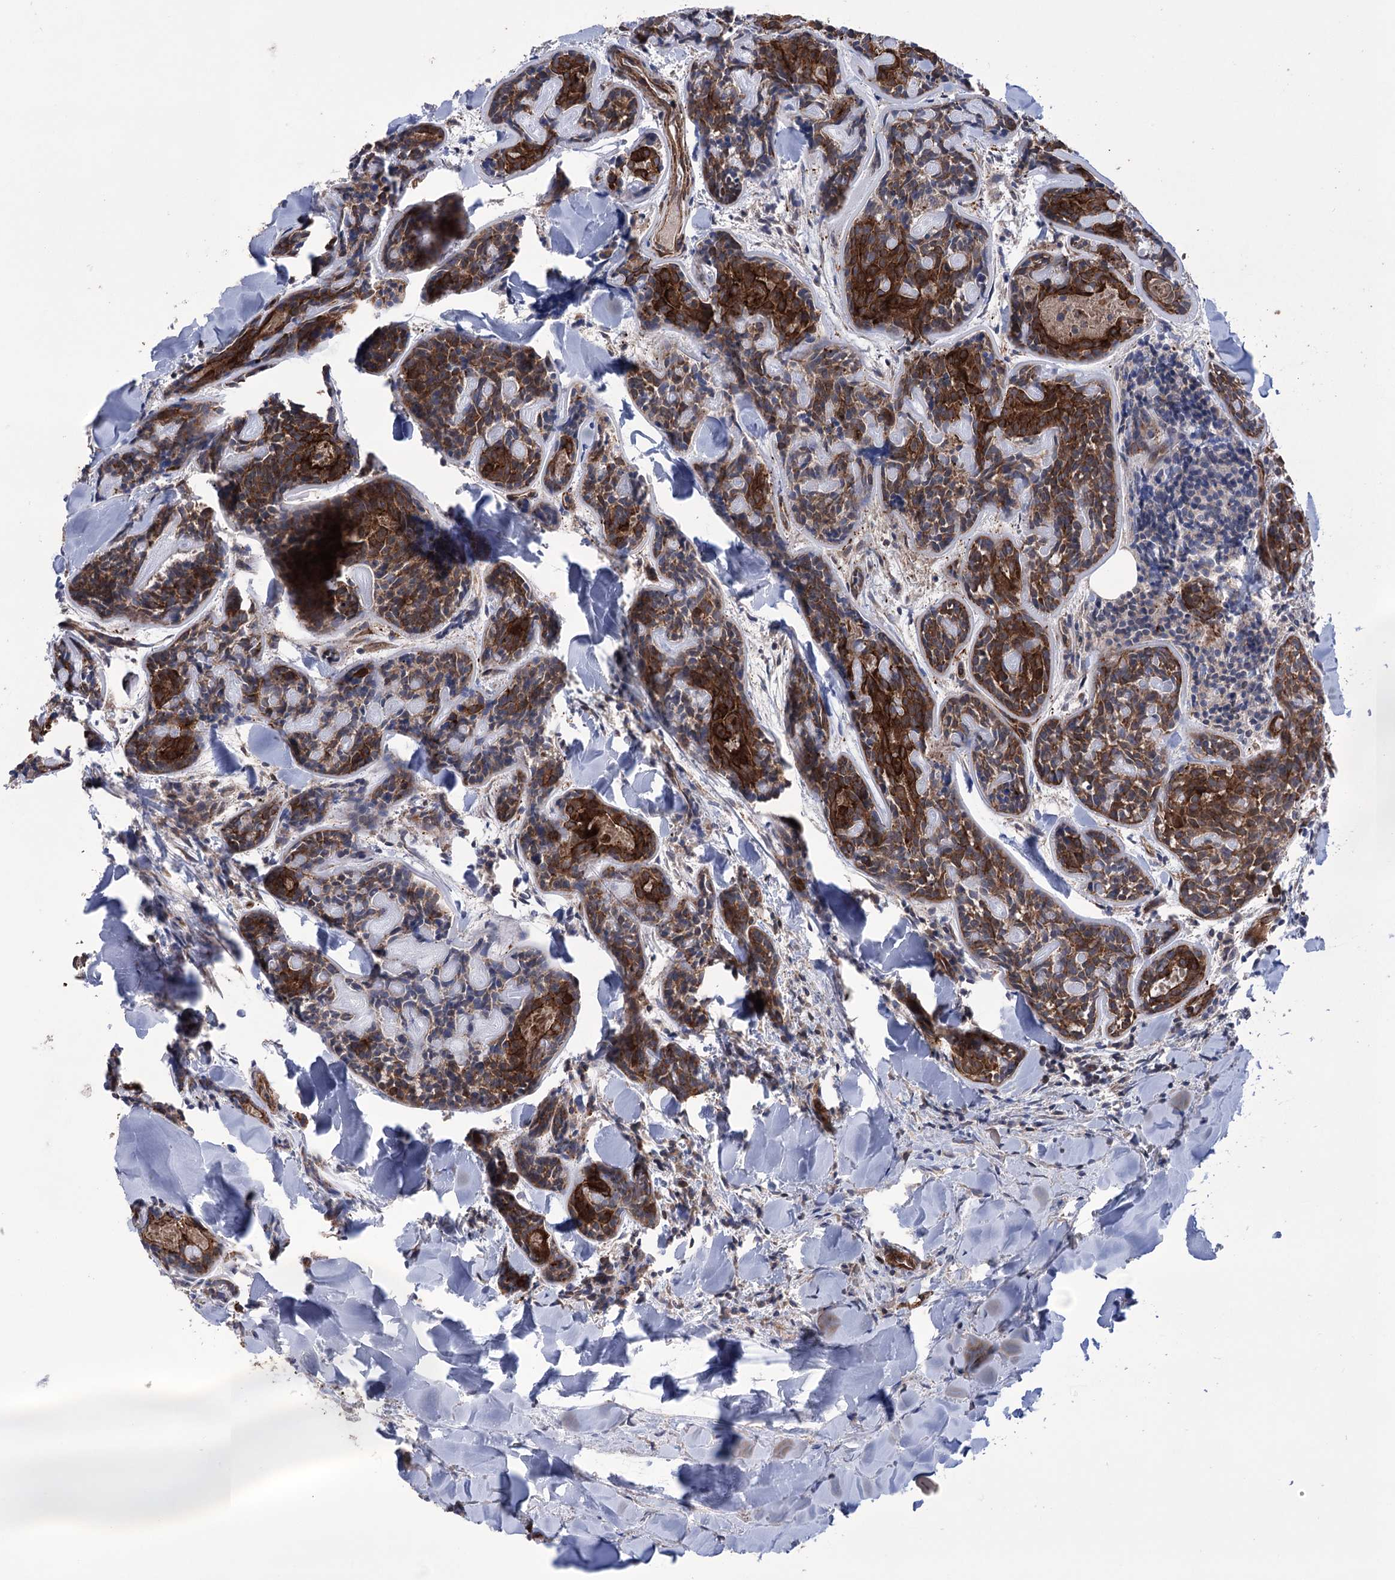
{"staining": {"intensity": "strong", "quantity": ">75%", "location": "cytoplasmic/membranous"}, "tissue": "head and neck cancer", "cell_type": "Tumor cells", "image_type": "cancer", "snomed": [{"axis": "morphology", "description": "Adenocarcinoma, NOS"}, {"axis": "topography", "description": "Salivary gland"}, {"axis": "topography", "description": "Head-Neck"}], "caption": "This photomicrograph demonstrates IHC staining of head and neck cancer, with high strong cytoplasmic/membranous staining in approximately >75% of tumor cells.", "gene": "TRIM71", "patient": {"sex": "female", "age": 63}}